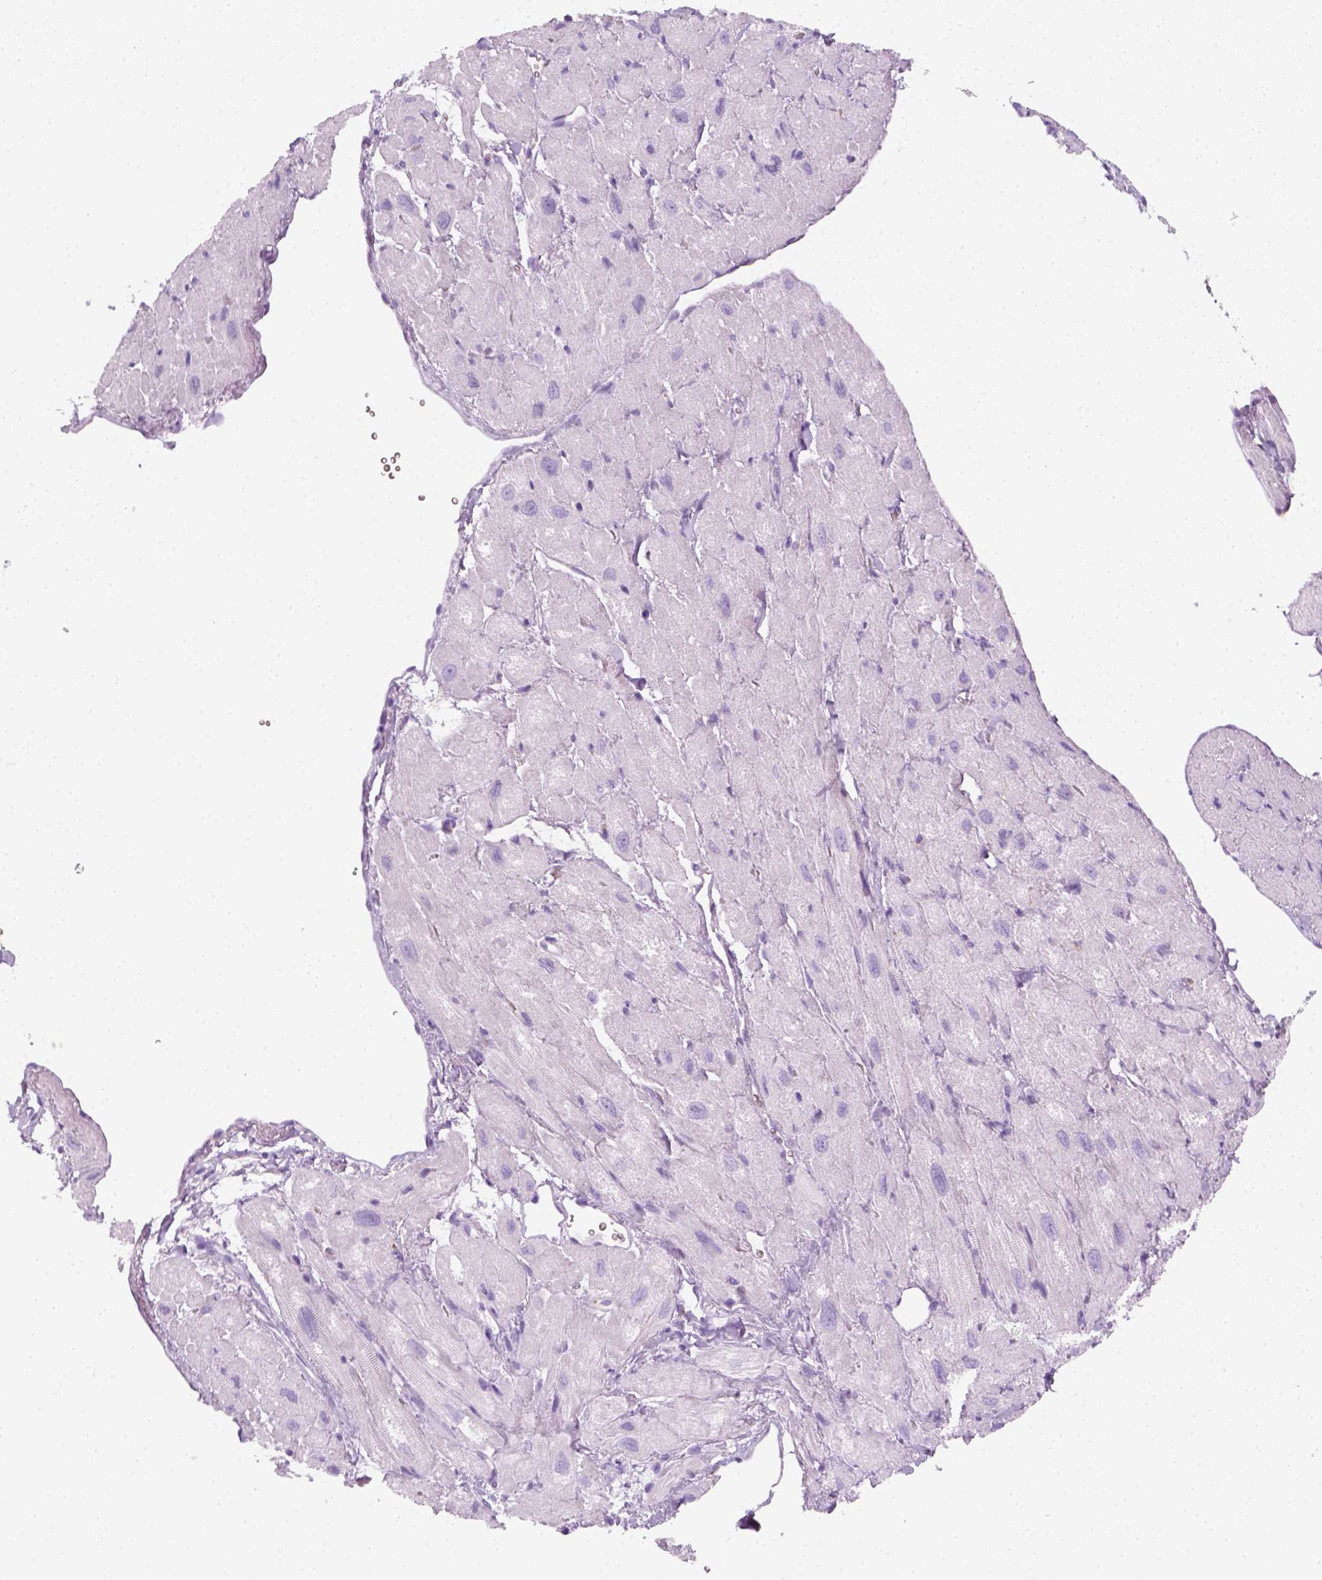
{"staining": {"intensity": "negative", "quantity": "none", "location": "none"}, "tissue": "heart muscle", "cell_type": "Cardiomyocytes", "image_type": "normal", "snomed": [{"axis": "morphology", "description": "Normal tissue, NOS"}, {"axis": "topography", "description": "Heart"}], "caption": "High power microscopy histopathology image of an IHC histopathology image of benign heart muscle, revealing no significant staining in cardiomyocytes.", "gene": "AQP3", "patient": {"sex": "female", "age": 62}}